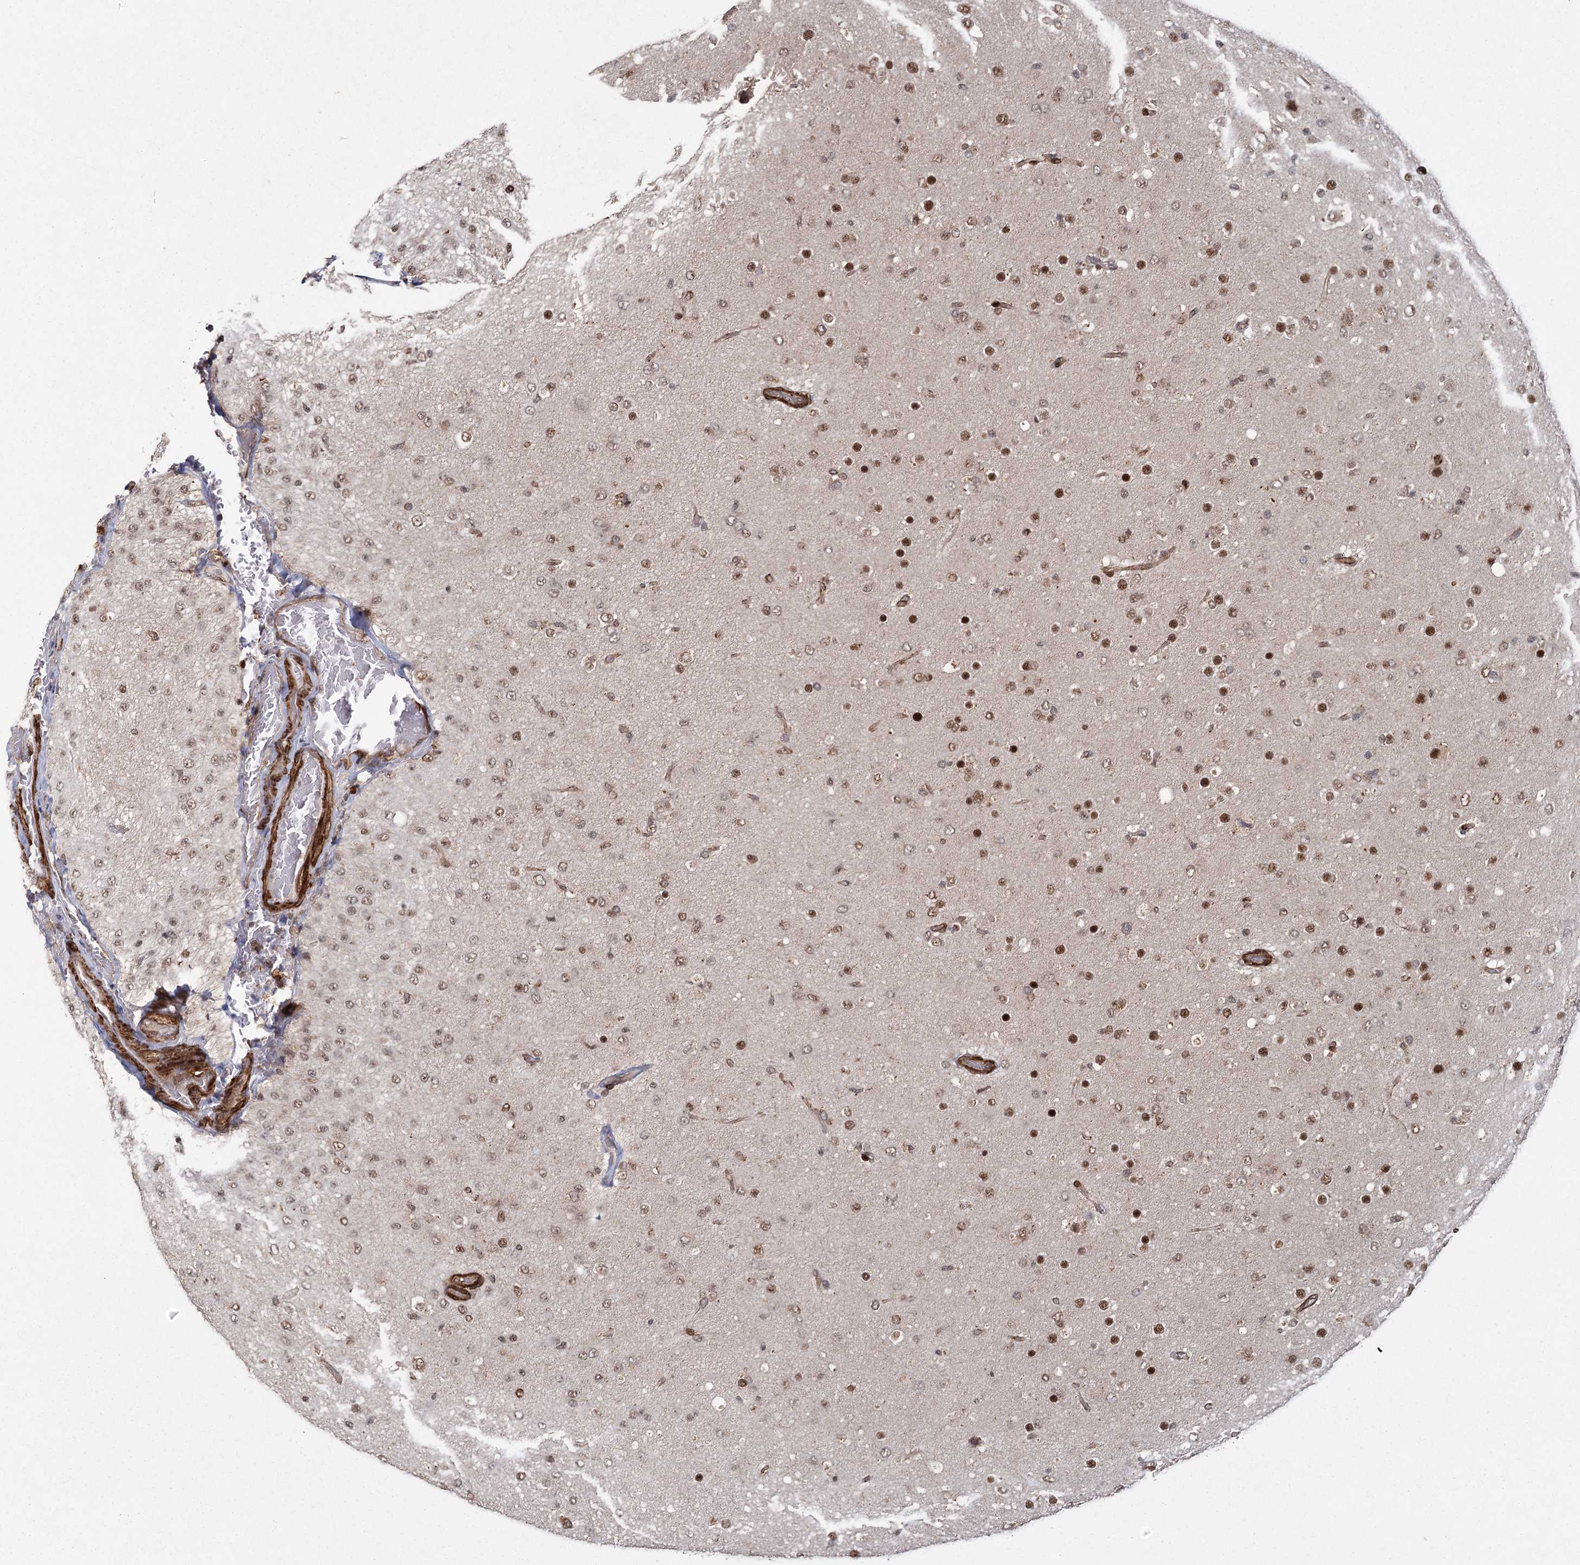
{"staining": {"intensity": "moderate", "quantity": ">75%", "location": "nuclear"}, "tissue": "glioma", "cell_type": "Tumor cells", "image_type": "cancer", "snomed": [{"axis": "morphology", "description": "Glioma, malignant, Low grade"}, {"axis": "topography", "description": "Brain"}], "caption": "The histopathology image displays staining of malignant glioma (low-grade), revealing moderate nuclear protein staining (brown color) within tumor cells. The staining was performed using DAB to visualize the protein expression in brown, while the nuclei were stained in blue with hematoxylin (Magnification: 20x).", "gene": "ZCCHC24", "patient": {"sex": "male", "age": 65}}